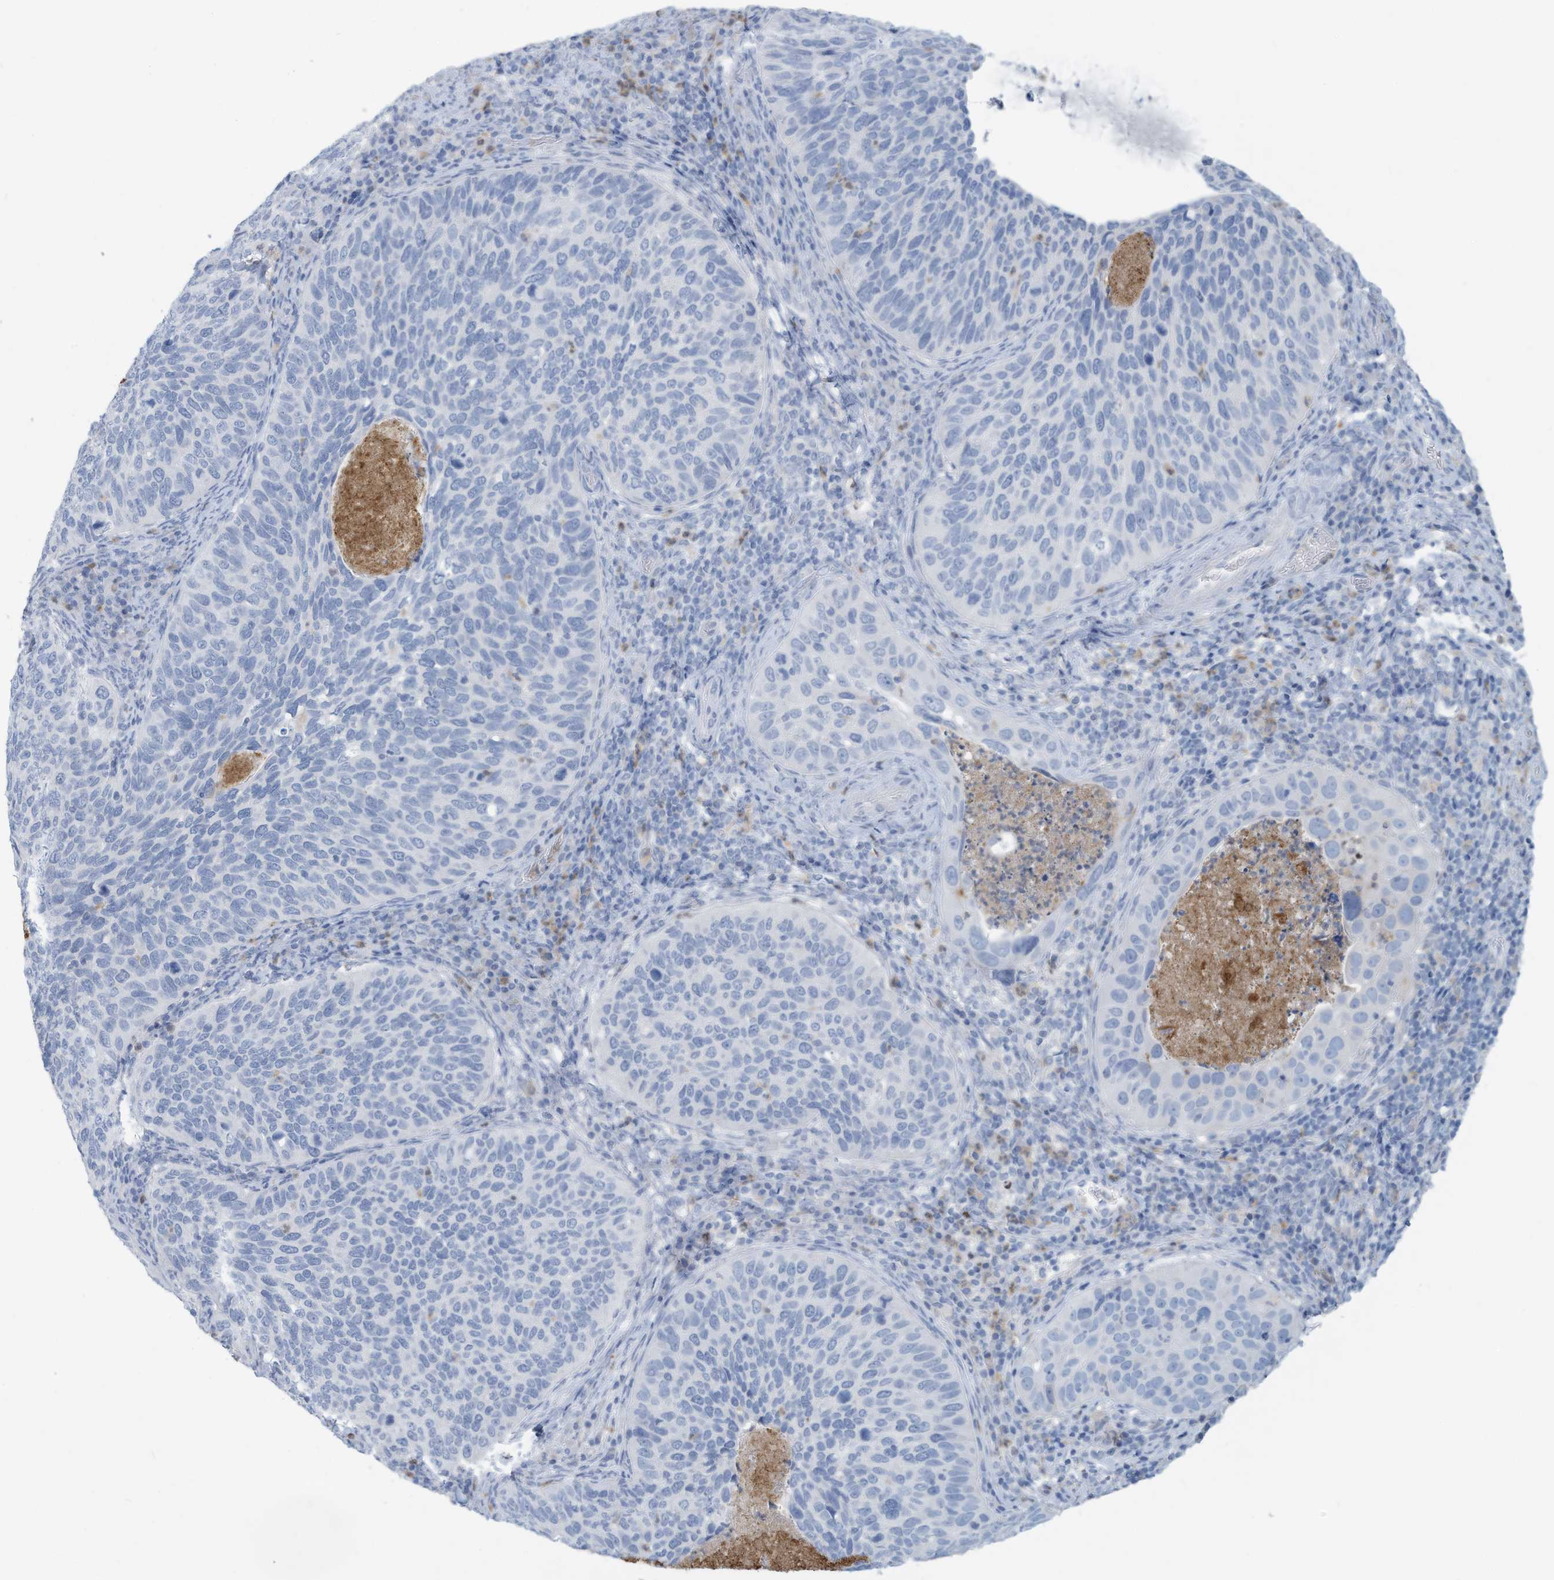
{"staining": {"intensity": "negative", "quantity": "none", "location": "none"}, "tissue": "cervical cancer", "cell_type": "Tumor cells", "image_type": "cancer", "snomed": [{"axis": "morphology", "description": "Squamous cell carcinoma, NOS"}, {"axis": "topography", "description": "Cervix"}], "caption": "DAB (3,3'-diaminobenzidine) immunohistochemical staining of cervical squamous cell carcinoma reveals no significant staining in tumor cells. (DAB (3,3'-diaminobenzidine) immunohistochemistry (IHC) visualized using brightfield microscopy, high magnification).", "gene": "ERI2", "patient": {"sex": "female", "age": 38}}